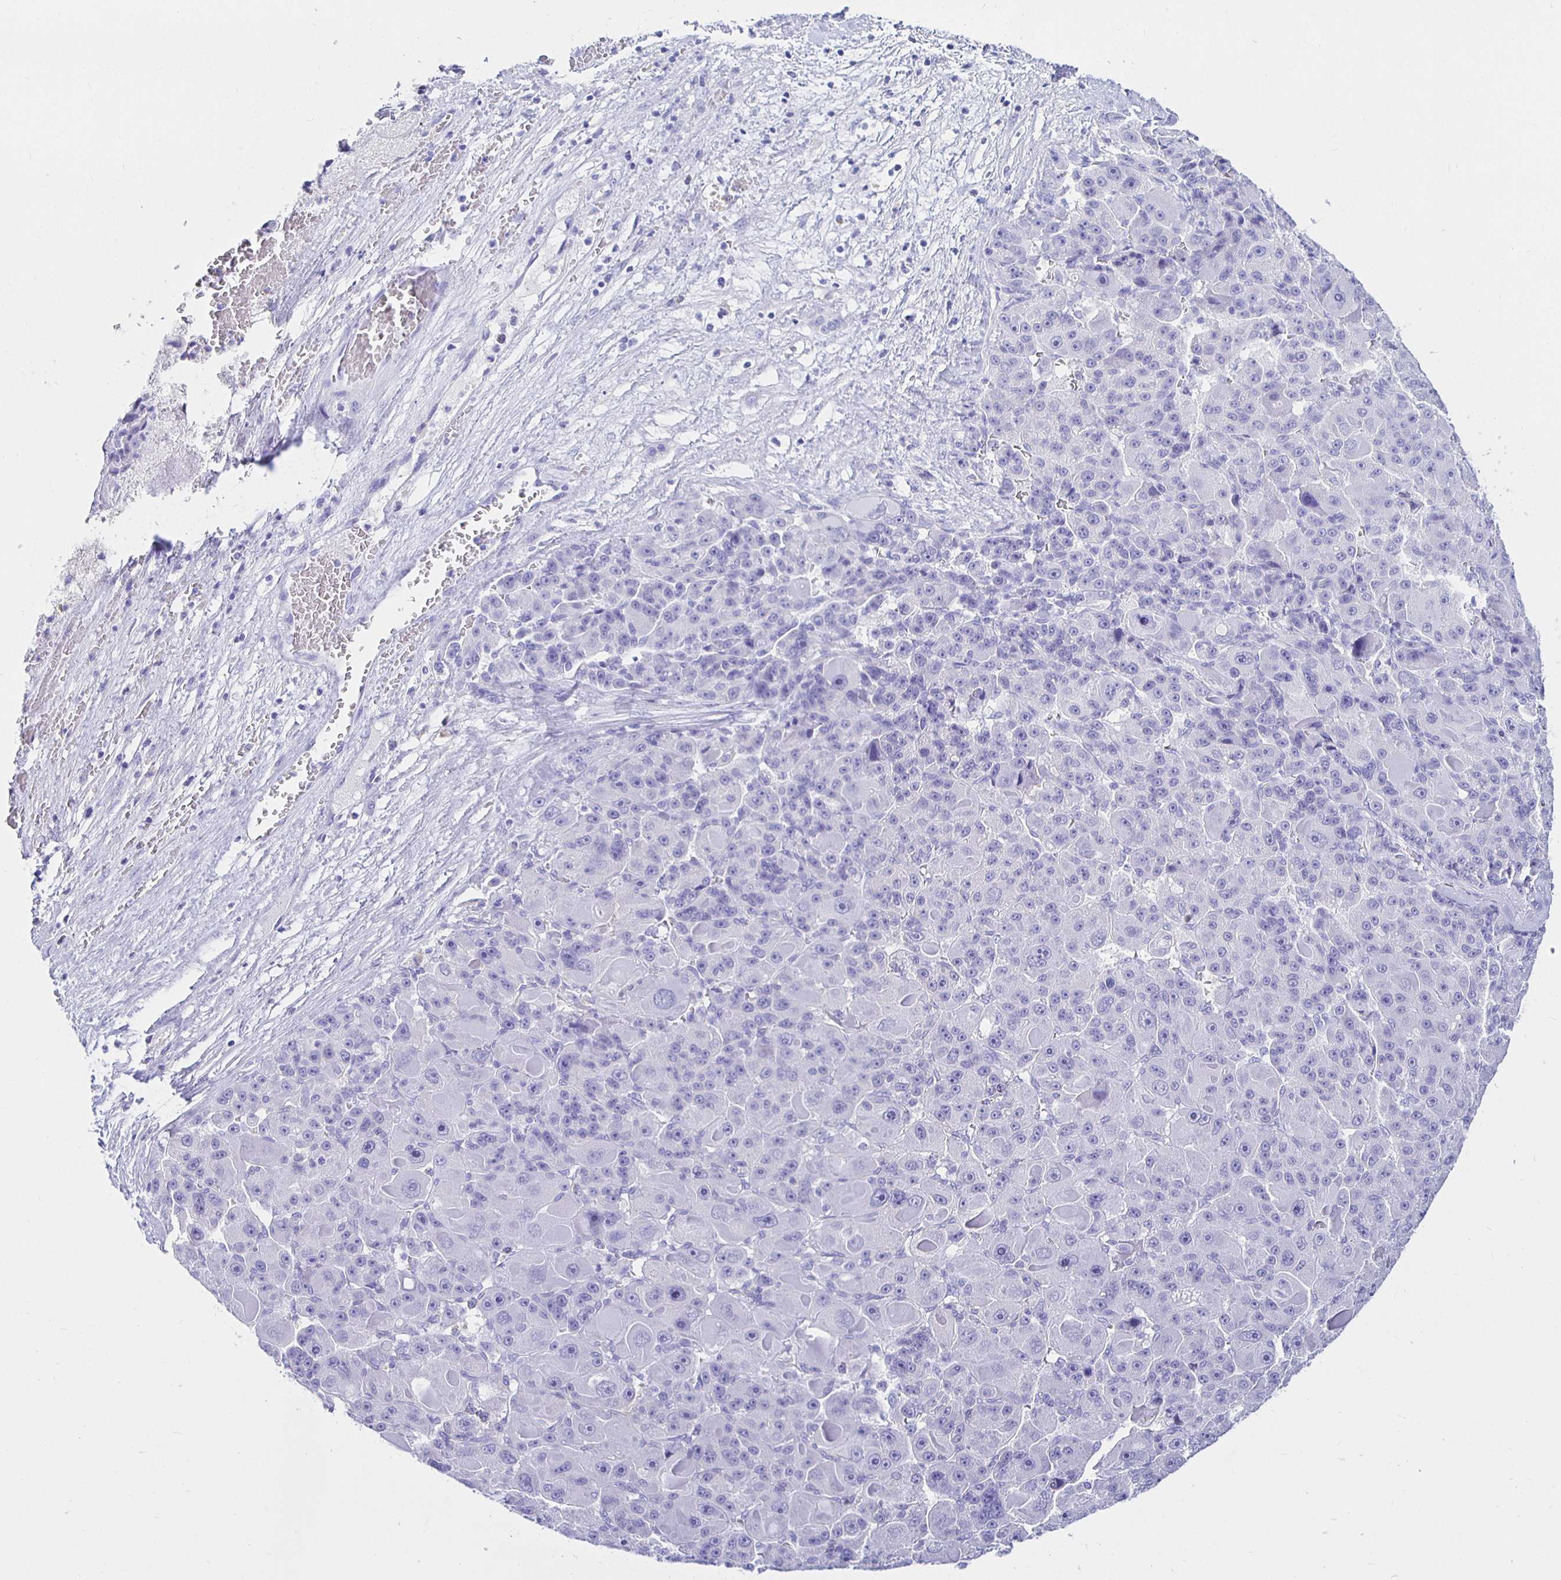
{"staining": {"intensity": "negative", "quantity": "none", "location": "none"}, "tissue": "liver cancer", "cell_type": "Tumor cells", "image_type": "cancer", "snomed": [{"axis": "morphology", "description": "Carcinoma, Hepatocellular, NOS"}, {"axis": "topography", "description": "Liver"}], "caption": "Liver cancer stained for a protein using immunohistochemistry (IHC) displays no expression tumor cells.", "gene": "UMOD", "patient": {"sex": "male", "age": 76}}